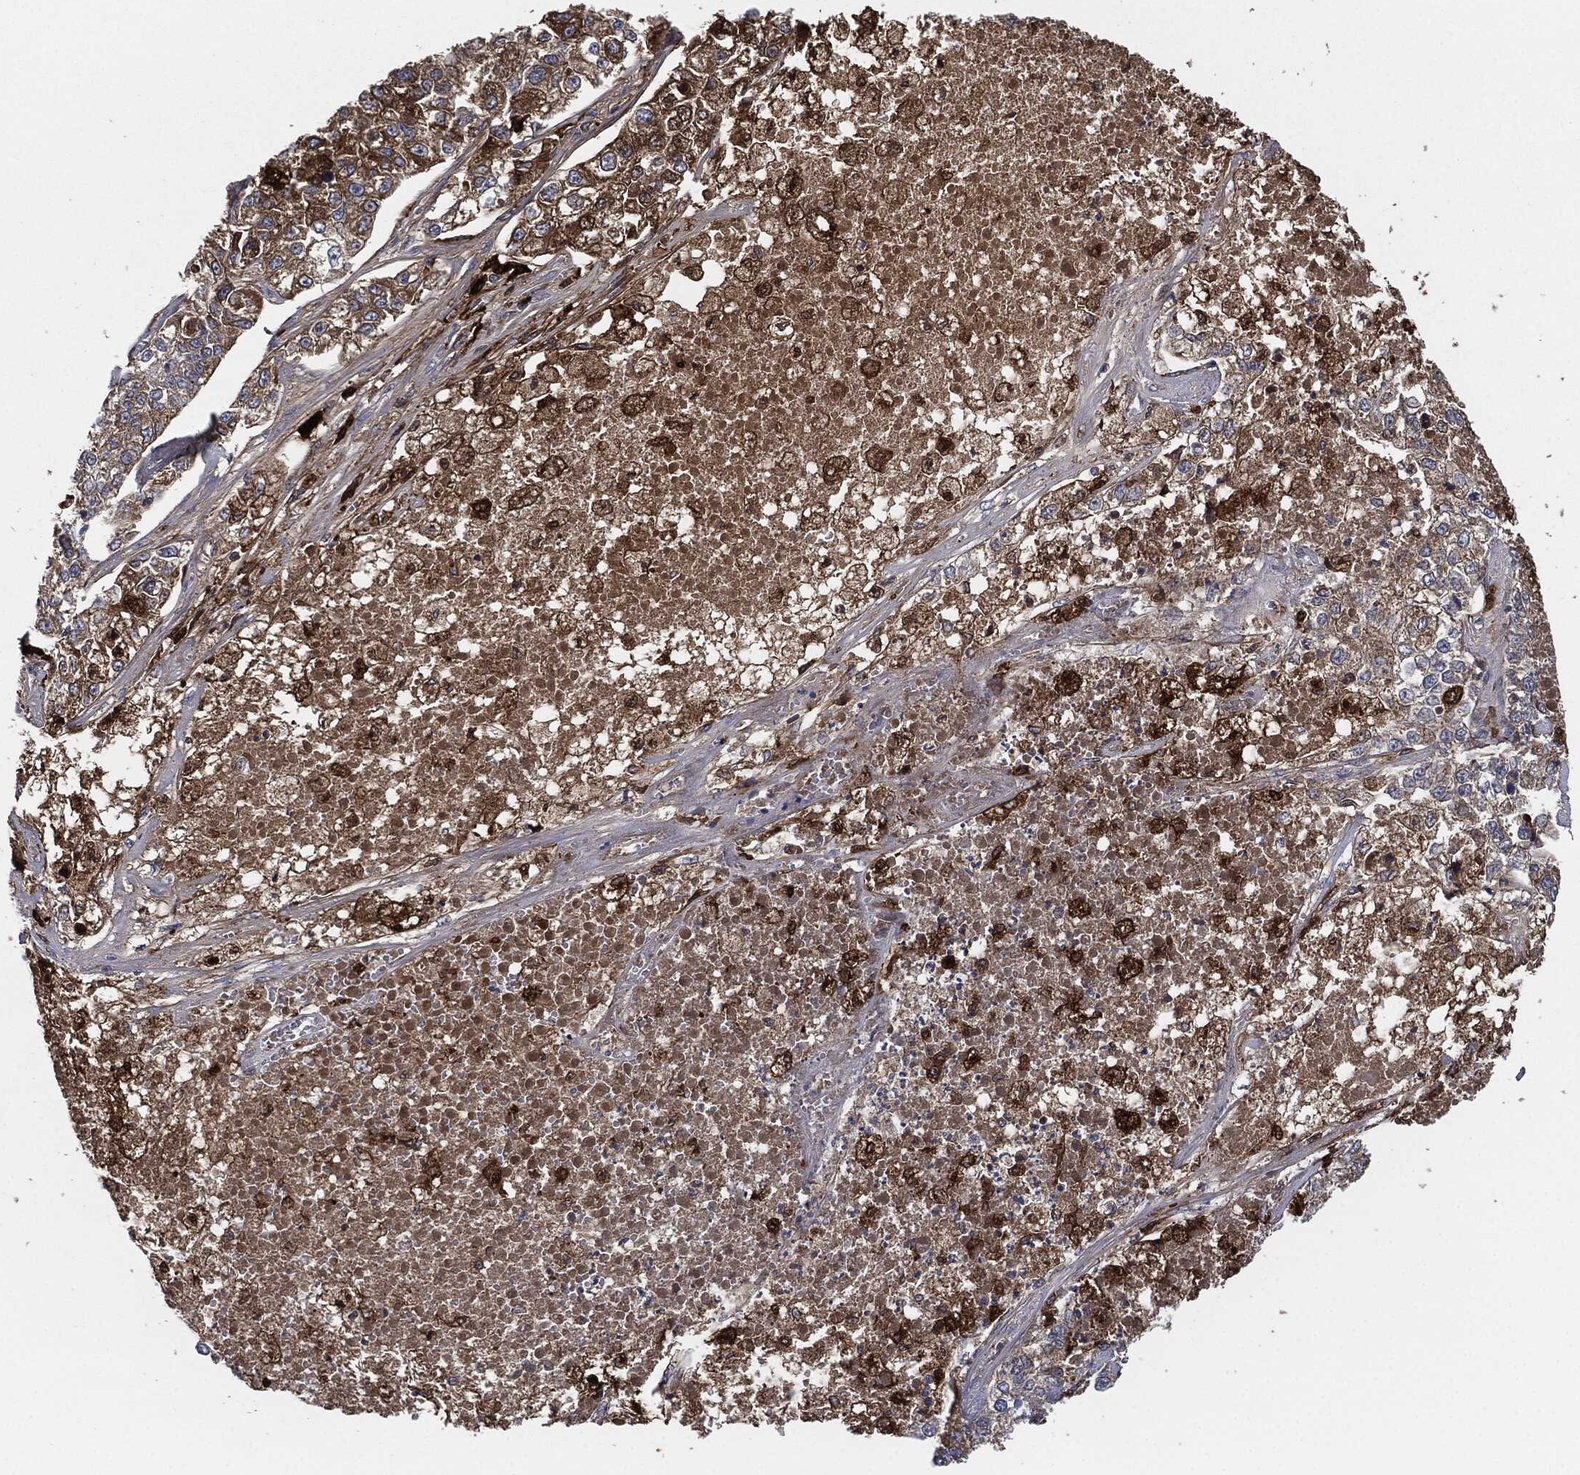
{"staining": {"intensity": "moderate", "quantity": "25%-75%", "location": "cytoplasmic/membranous"}, "tissue": "lung cancer", "cell_type": "Tumor cells", "image_type": "cancer", "snomed": [{"axis": "morphology", "description": "Adenocarcinoma, NOS"}, {"axis": "topography", "description": "Lung"}], "caption": "IHC of lung cancer exhibits medium levels of moderate cytoplasmic/membranous staining in approximately 25%-75% of tumor cells.", "gene": "TMEM11", "patient": {"sex": "male", "age": 49}}